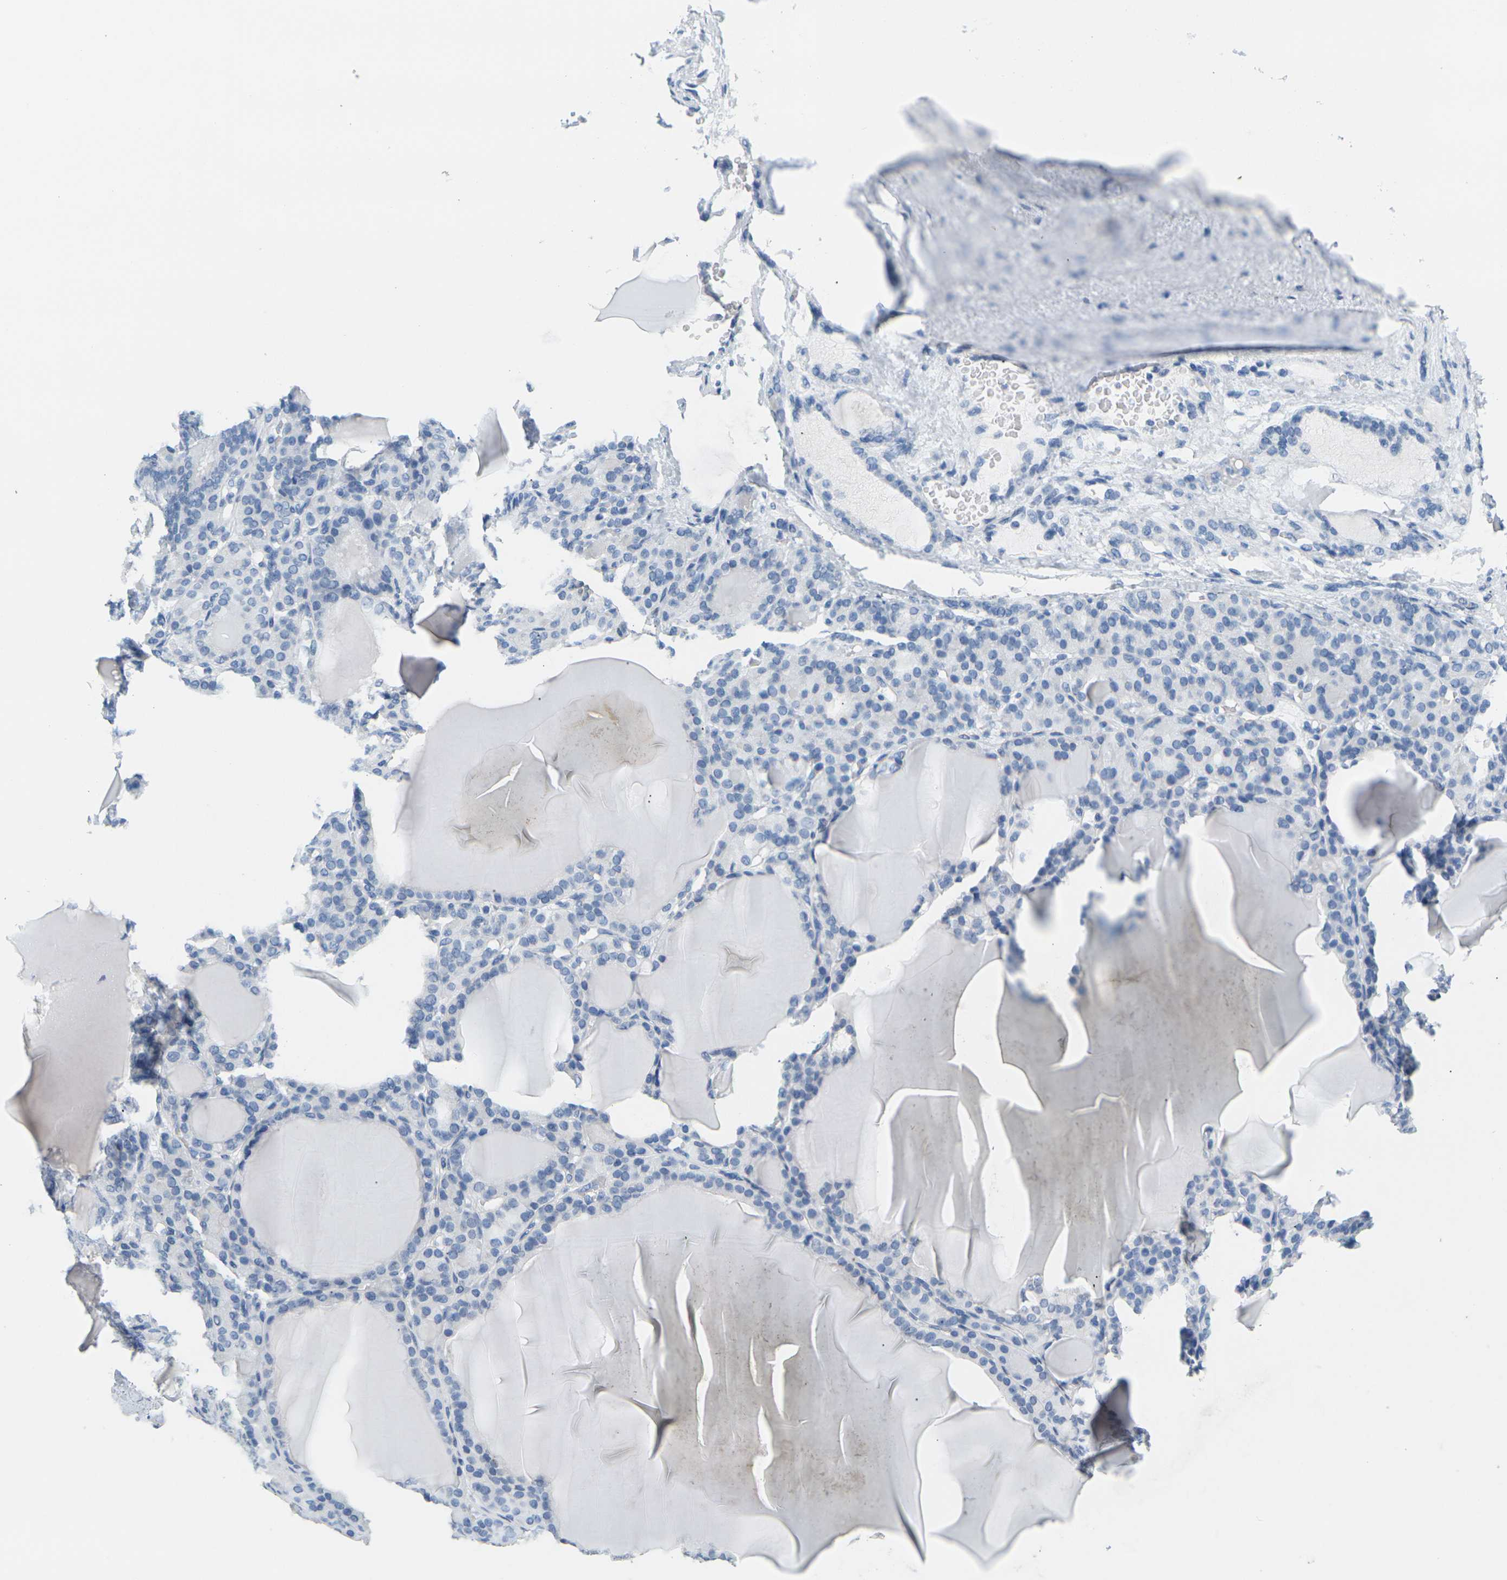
{"staining": {"intensity": "negative", "quantity": "none", "location": "none"}, "tissue": "thyroid gland", "cell_type": "Glandular cells", "image_type": "normal", "snomed": [{"axis": "morphology", "description": "Normal tissue, NOS"}, {"axis": "topography", "description": "Thyroid gland"}], "caption": "Immunohistochemistry (IHC) micrograph of unremarkable thyroid gland stained for a protein (brown), which demonstrates no staining in glandular cells.", "gene": "CTAG1A", "patient": {"sex": "female", "age": 28}}